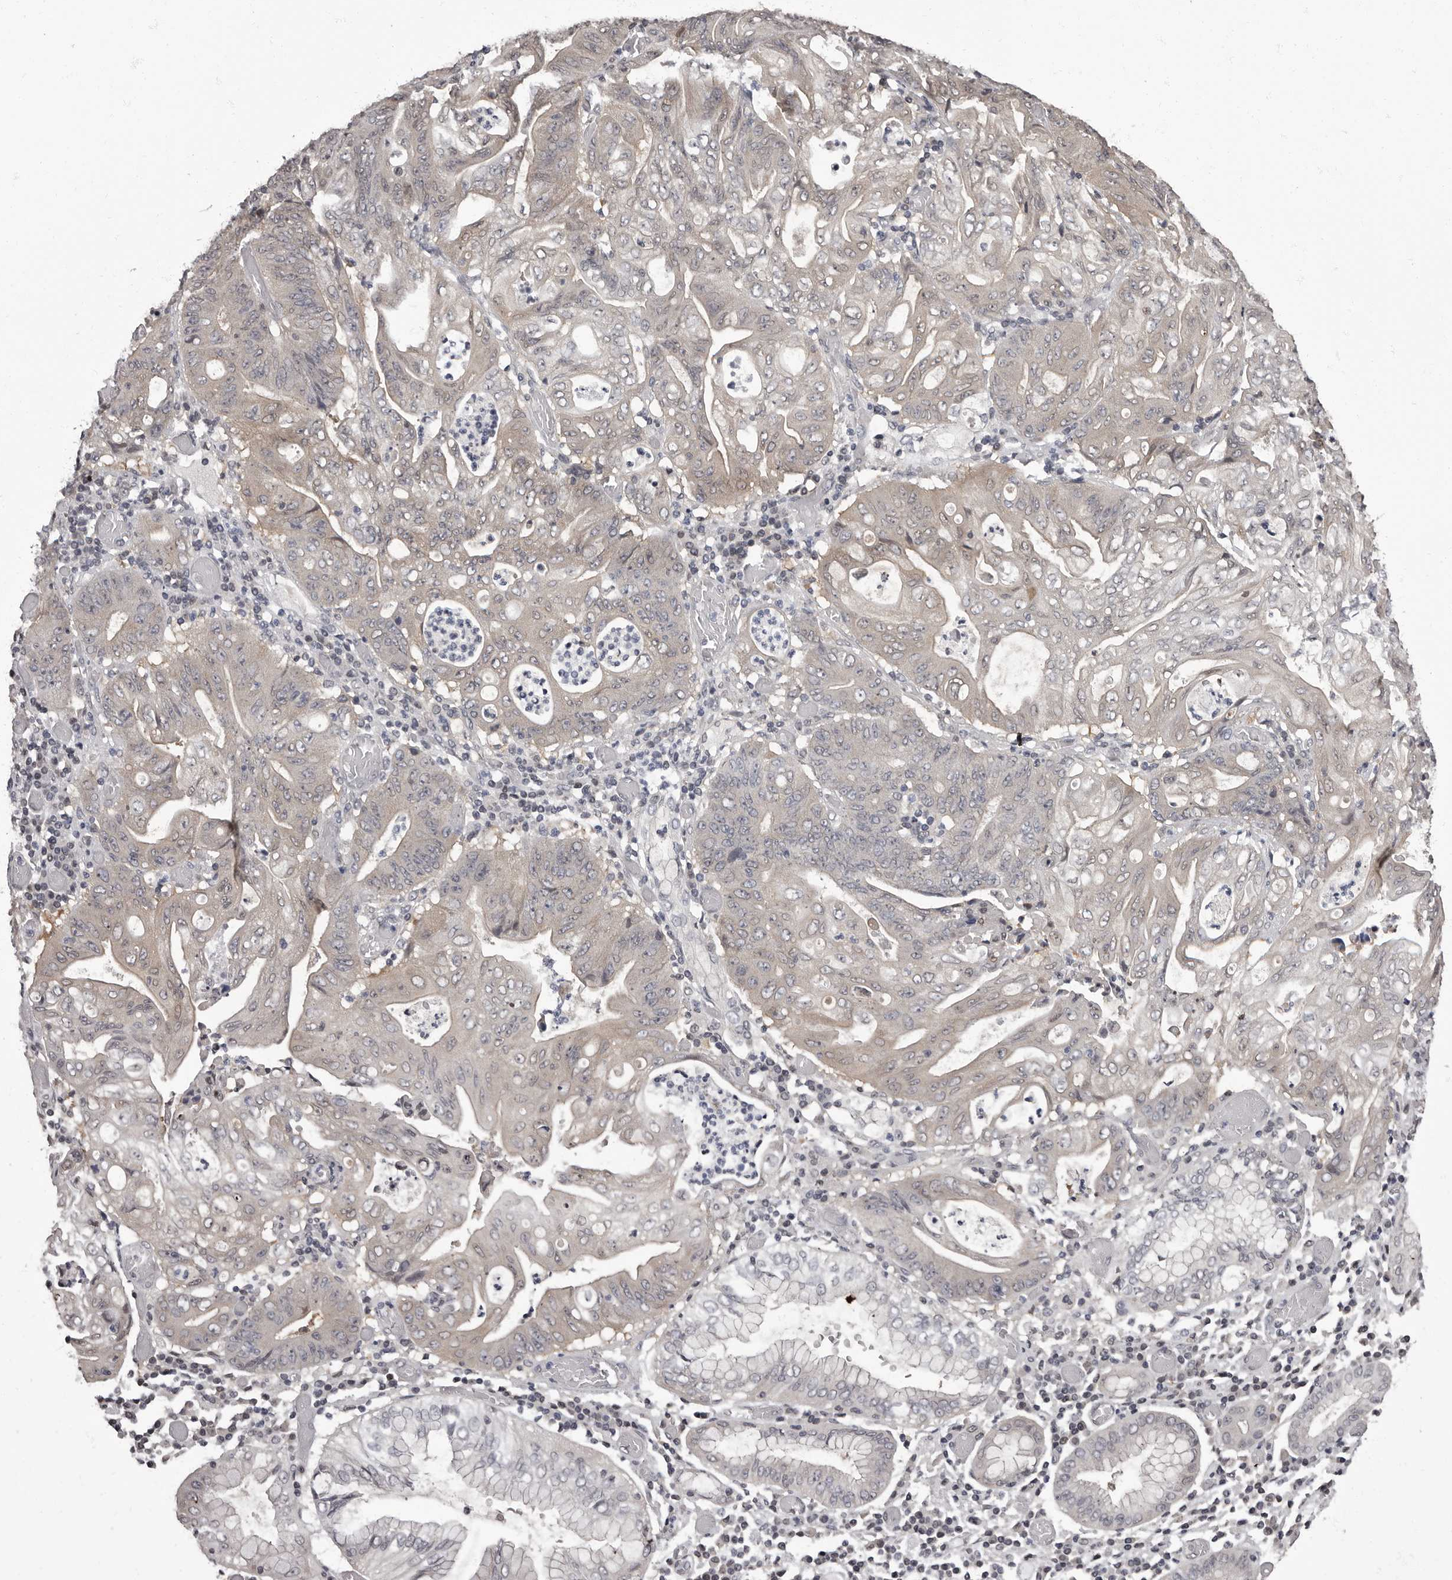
{"staining": {"intensity": "weak", "quantity": "25%-75%", "location": "cytoplasmic/membranous"}, "tissue": "stomach cancer", "cell_type": "Tumor cells", "image_type": "cancer", "snomed": [{"axis": "morphology", "description": "Adenocarcinoma, NOS"}, {"axis": "topography", "description": "Stomach"}], "caption": "Protein analysis of adenocarcinoma (stomach) tissue demonstrates weak cytoplasmic/membranous expression in approximately 25%-75% of tumor cells.", "gene": "C1orf50", "patient": {"sex": "female", "age": 73}}